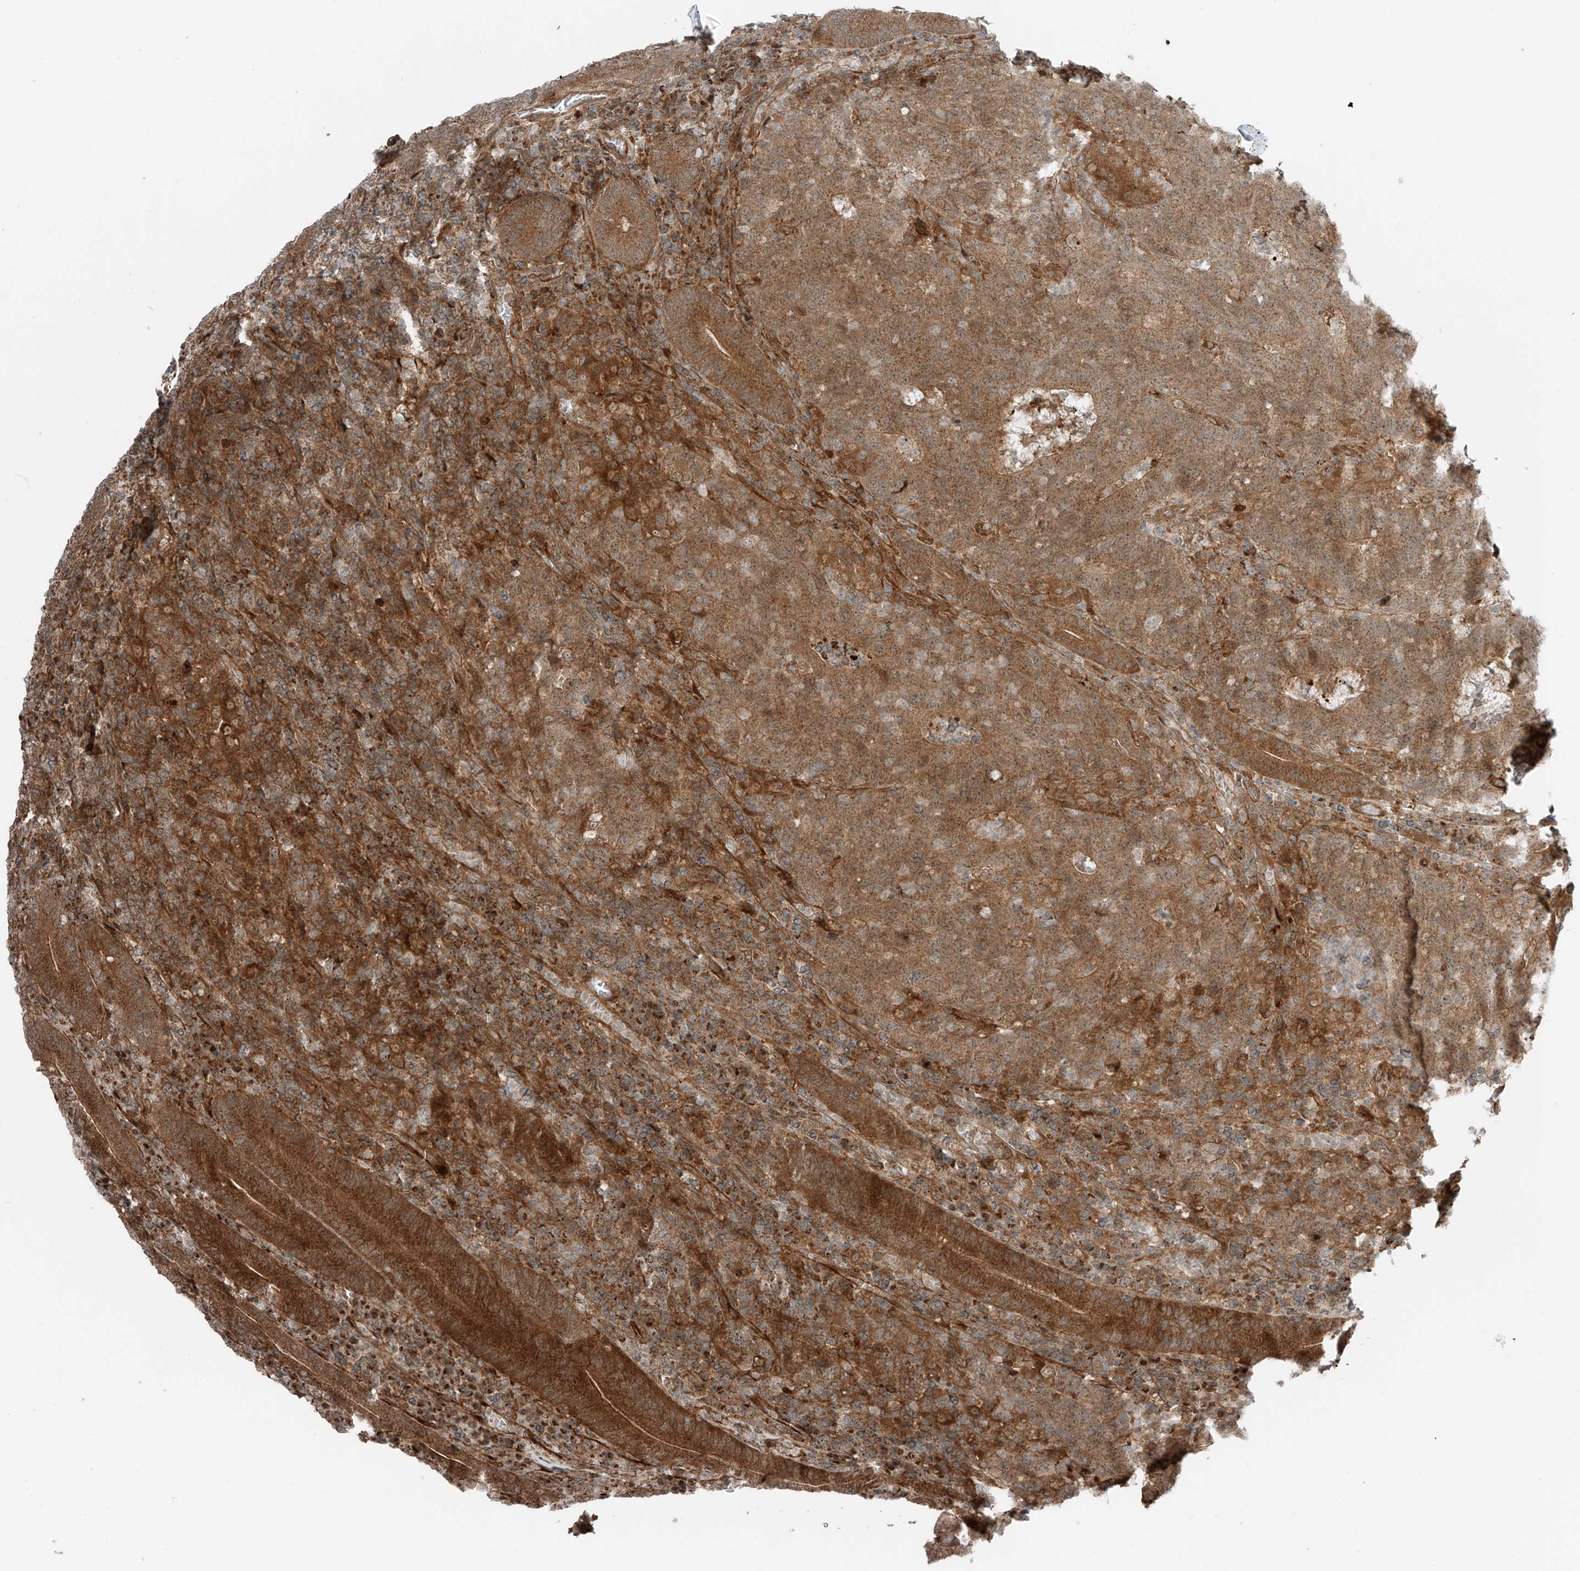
{"staining": {"intensity": "moderate", "quantity": ">75%", "location": "cytoplasmic/membranous"}, "tissue": "colorectal cancer", "cell_type": "Tumor cells", "image_type": "cancer", "snomed": [{"axis": "morphology", "description": "Normal tissue, NOS"}, {"axis": "morphology", "description": "Adenocarcinoma, NOS"}, {"axis": "topography", "description": "Colon"}], "caption": "A brown stain labels moderate cytoplasmic/membranous staining of a protein in human colorectal adenocarcinoma tumor cells. Nuclei are stained in blue.", "gene": "USP48", "patient": {"sex": "female", "age": 75}}